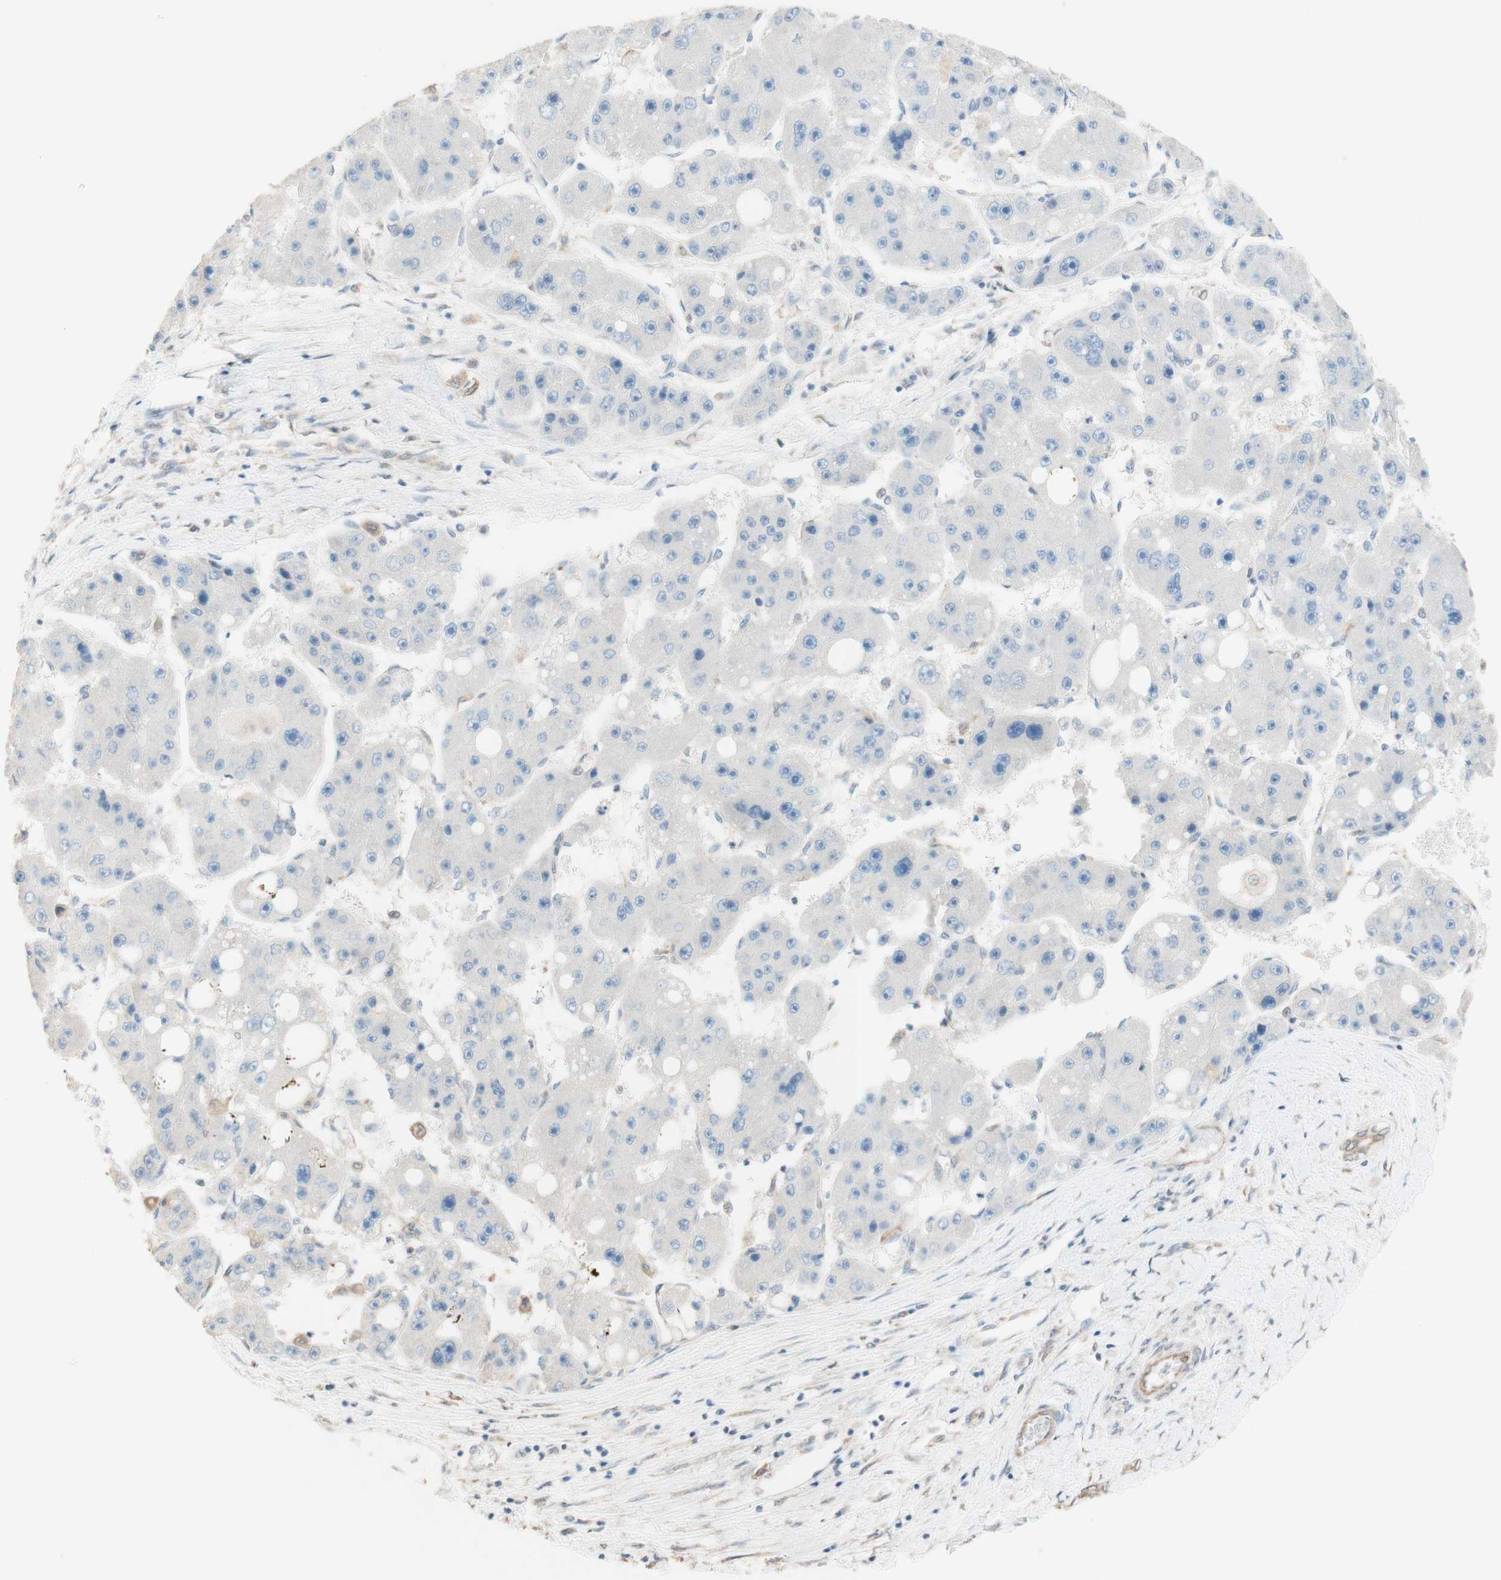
{"staining": {"intensity": "negative", "quantity": "none", "location": "none"}, "tissue": "liver cancer", "cell_type": "Tumor cells", "image_type": "cancer", "snomed": [{"axis": "morphology", "description": "Carcinoma, Hepatocellular, NOS"}, {"axis": "topography", "description": "Liver"}], "caption": "High power microscopy histopathology image of an immunohistochemistry histopathology image of liver cancer (hepatocellular carcinoma), revealing no significant staining in tumor cells.", "gene": "COMT", "patient": {"sex": "female", "age": 61}}